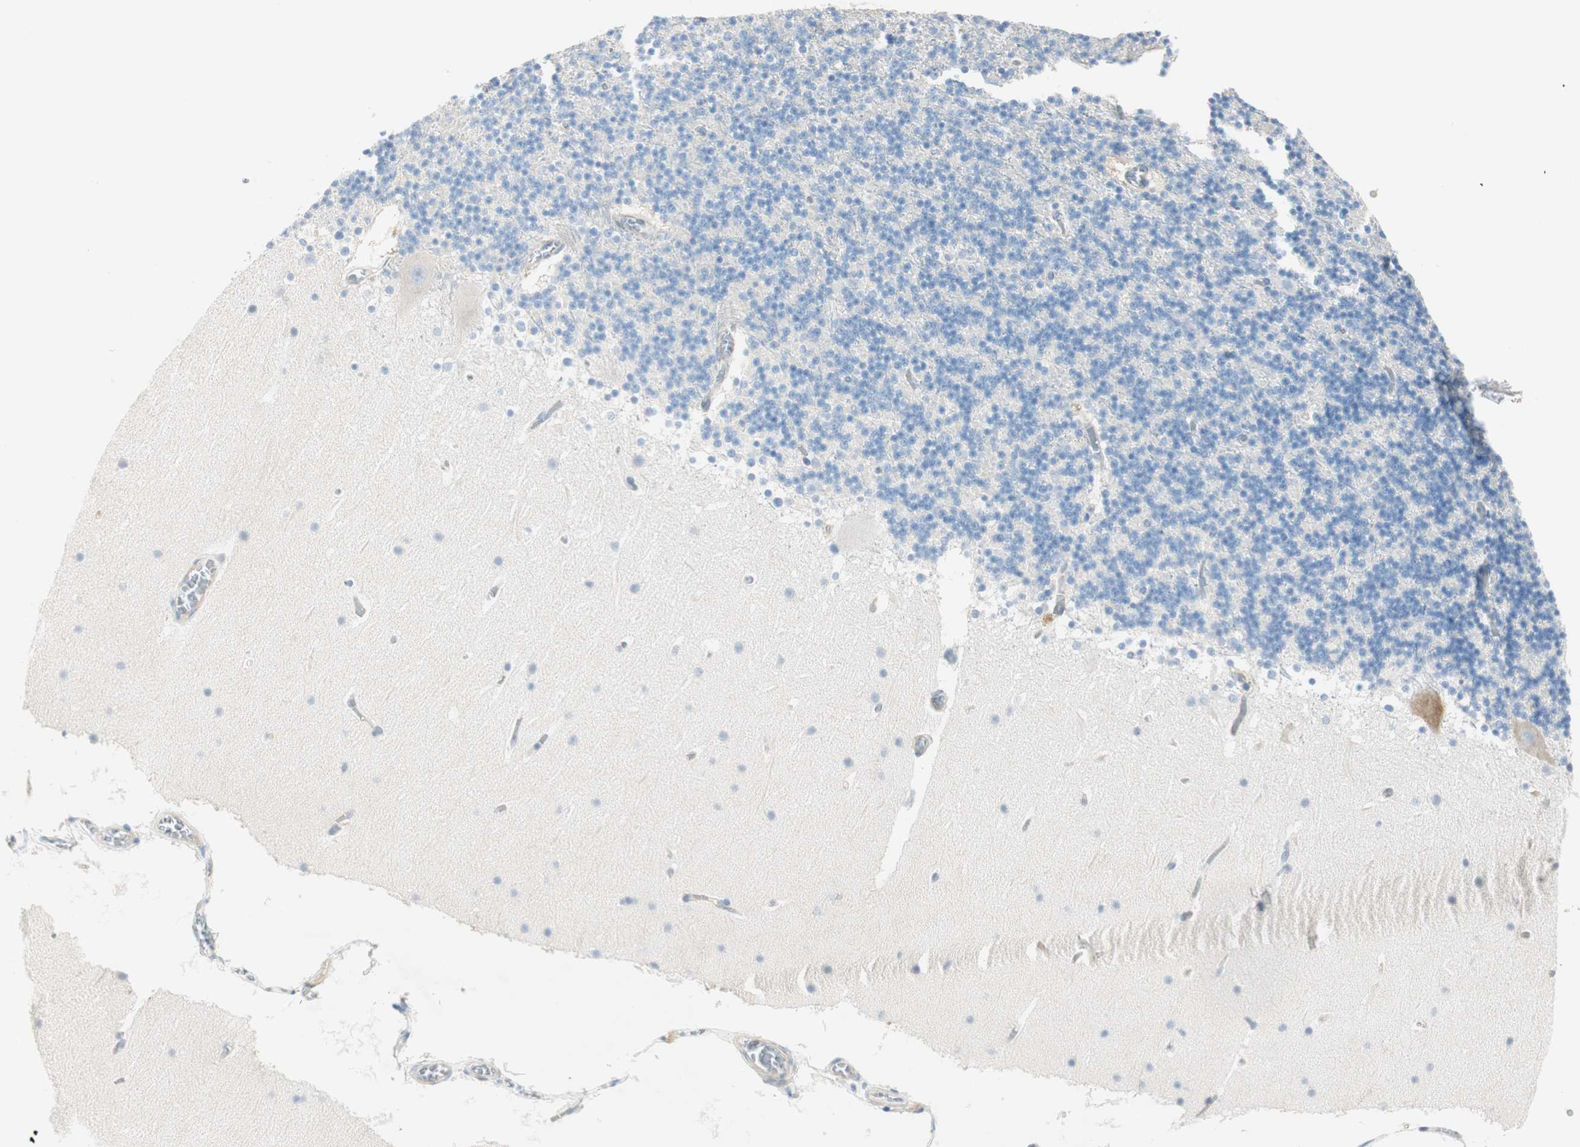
{"staining": {"intensity": "negative", "quantity": "none", "location": "none"}, "tissue": "cerebellum", "cell_type": "Cells in granular layer", "image_type": "normal", "snomed": [{"axis": "morphology", "description": "Normal tissue, NOS"}, {"axis": "topography", "description": "Cerebellum"}], "caption": "A high-resolution photomicrograph shows immunohistochemistry (IHC) staining of normal cerebellum, which shows no significant positivity in cells in granular layer.", "gene": "CDK3", "patient": {"sex": "male", "age": 45}}